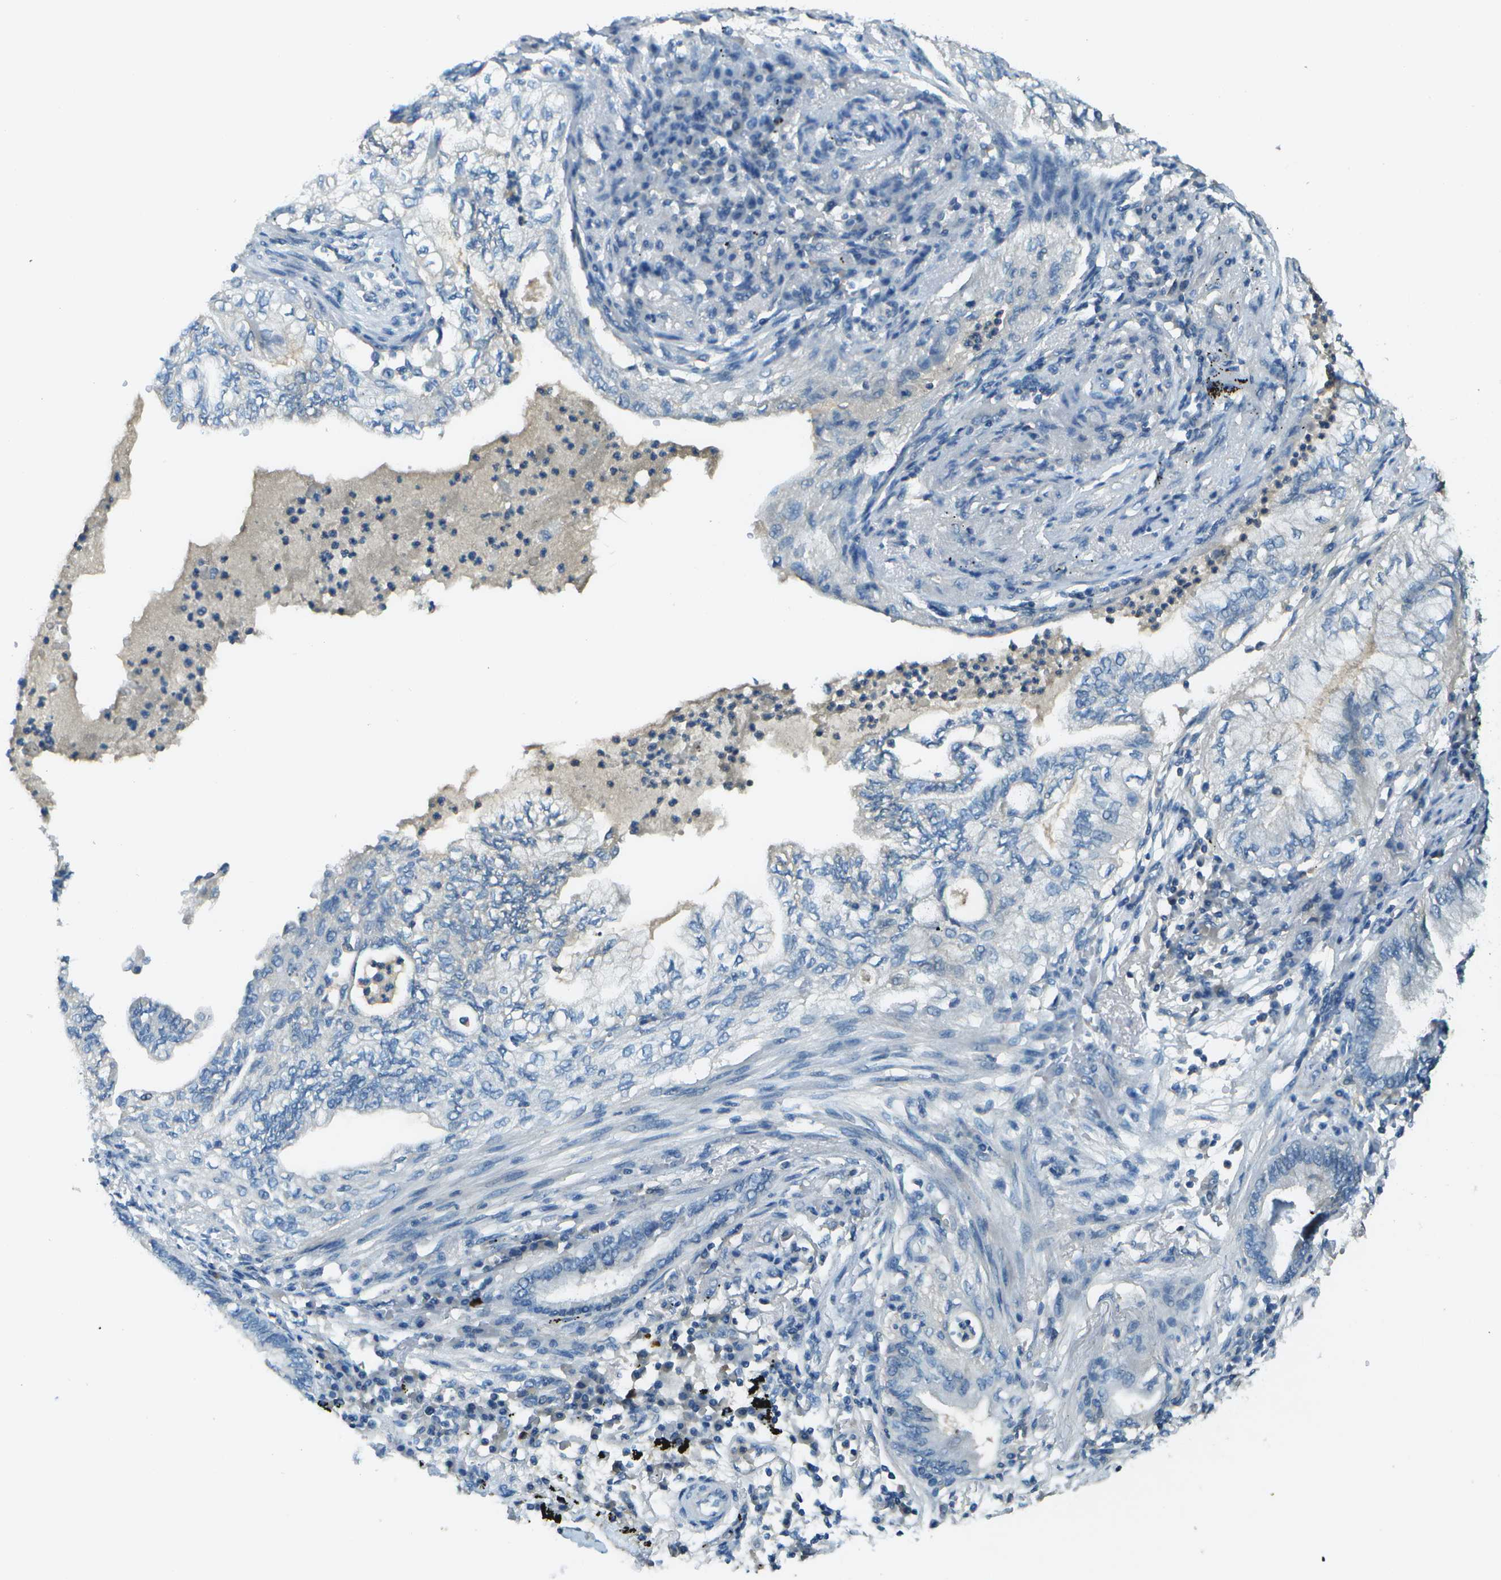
{"staining": {"intensity": "moderate", "quantity": "<25%", "location": "cytoplasmic/membranous"}, "tissue": "lung cancer", "cell_type": "Tumor cells", "image_type": "cancer", "snomed": [{"axis": "morphology", "description": "Normal tissue, NOS"}, {"axis": "morphology", "description": "Adenocarcinoma, NOS"}, {"axis": "topography", "description": "Bronchus"}, {"axis": "topography", "description": "Lung"}], "caption": "The image exhibits immunohistochemical staining of lung adenocarcinoma. There is moderate cytoplasmic/membranous staining is present in approximately <25% of tumor cells.", "gene": "LGI2", "patient": {"sex": "female", "age": 70}}